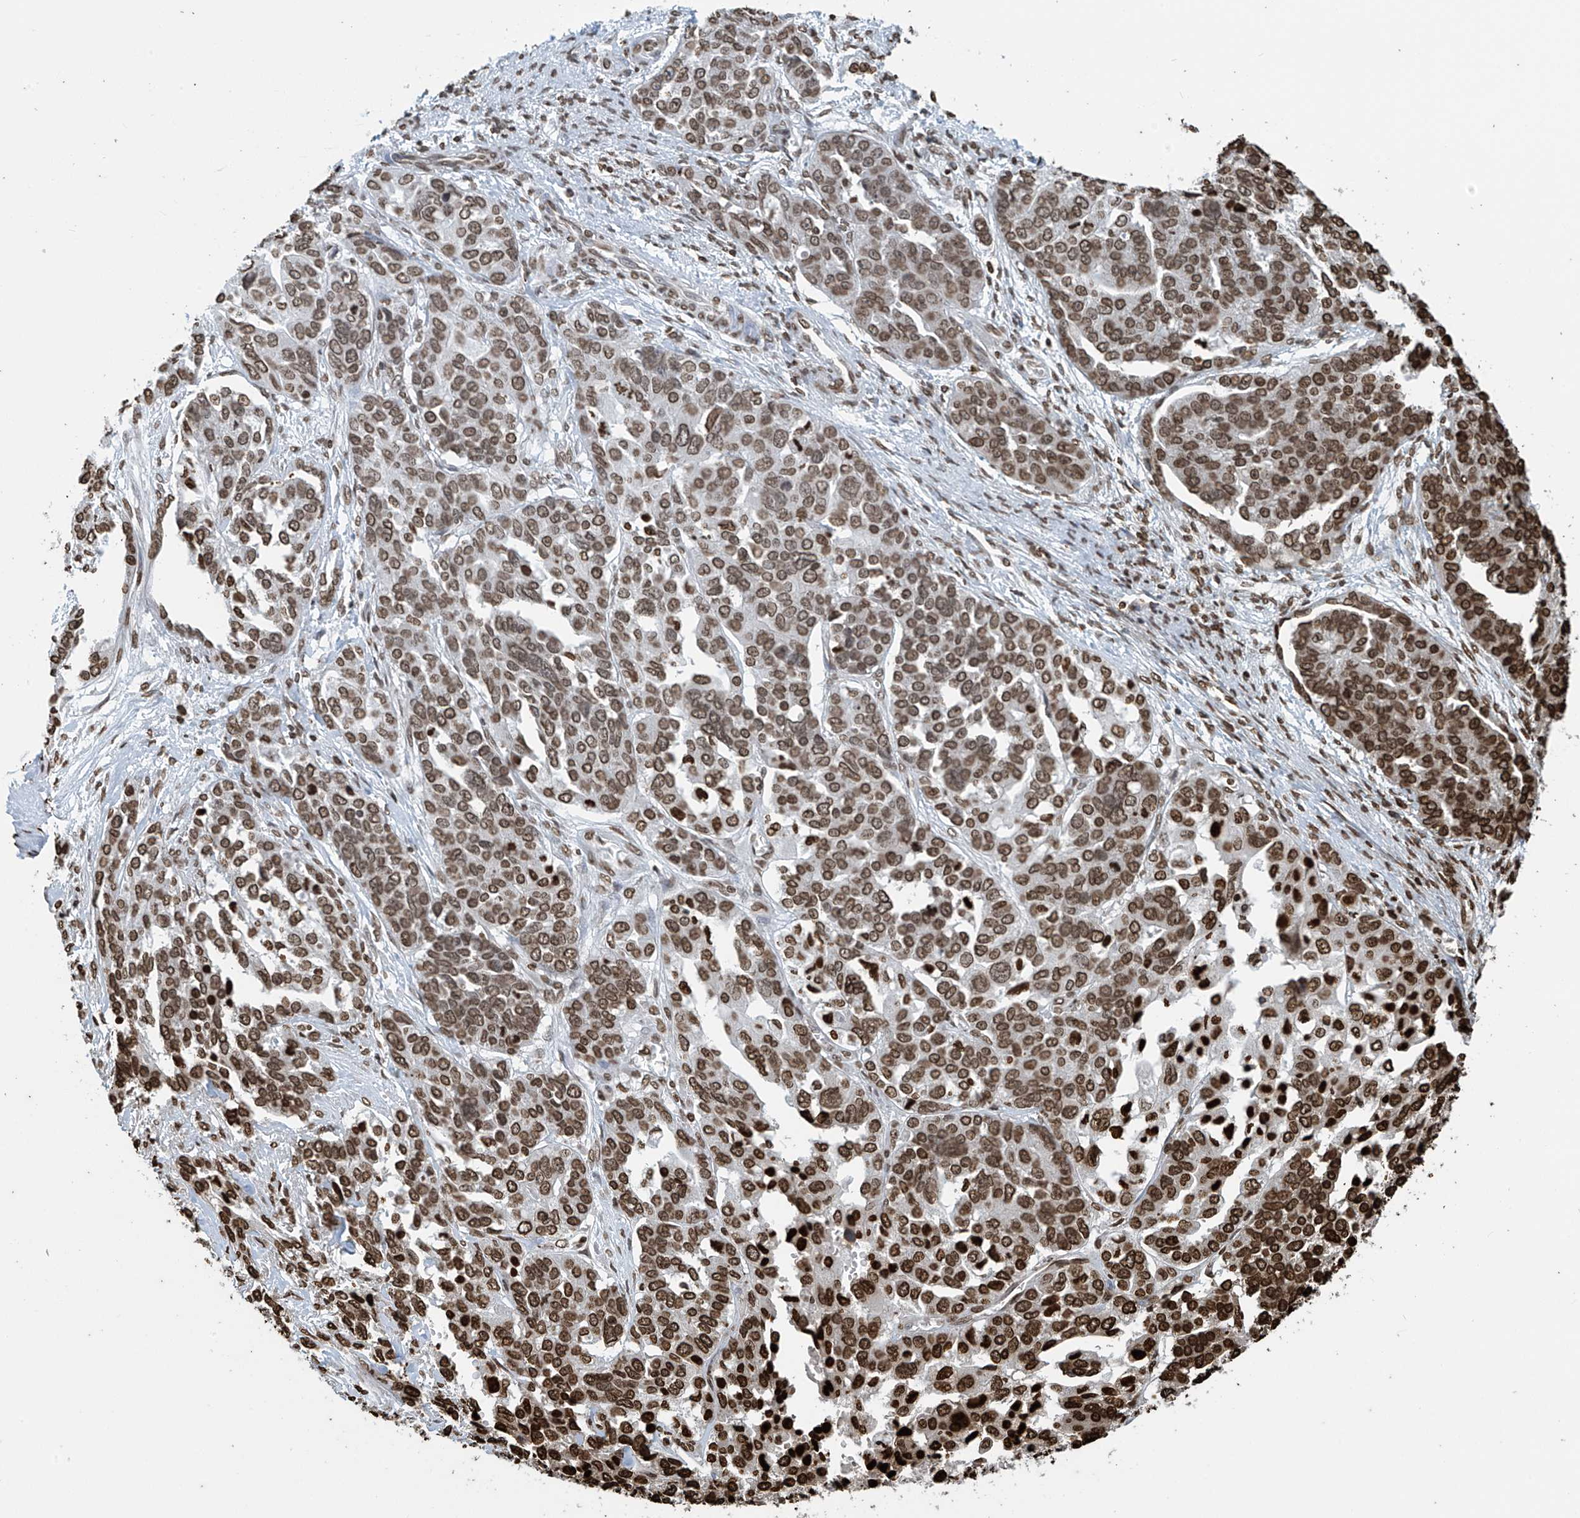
{"staining": {"intensity": "moderate", "quantity": ">75%", "location": "nuclear"}, "tissue": "ovarian cancer", "cell_type": "Tumor cells", "image_type": "cancer", "snomed": [{"axis": "morphology", "description": "Cystadenocarcinoma, serous, NOS"}, {"axis": "topography", "description": "Ovary"}], "caption": "Serous cystadenocarcinoma (ovarian) stained with a brown dye exhibits moderate nuclear positive positivity in about >75% of tumor cells.", "gene": "DPPA2", "patient": {"sex": "female", "age": 44}}